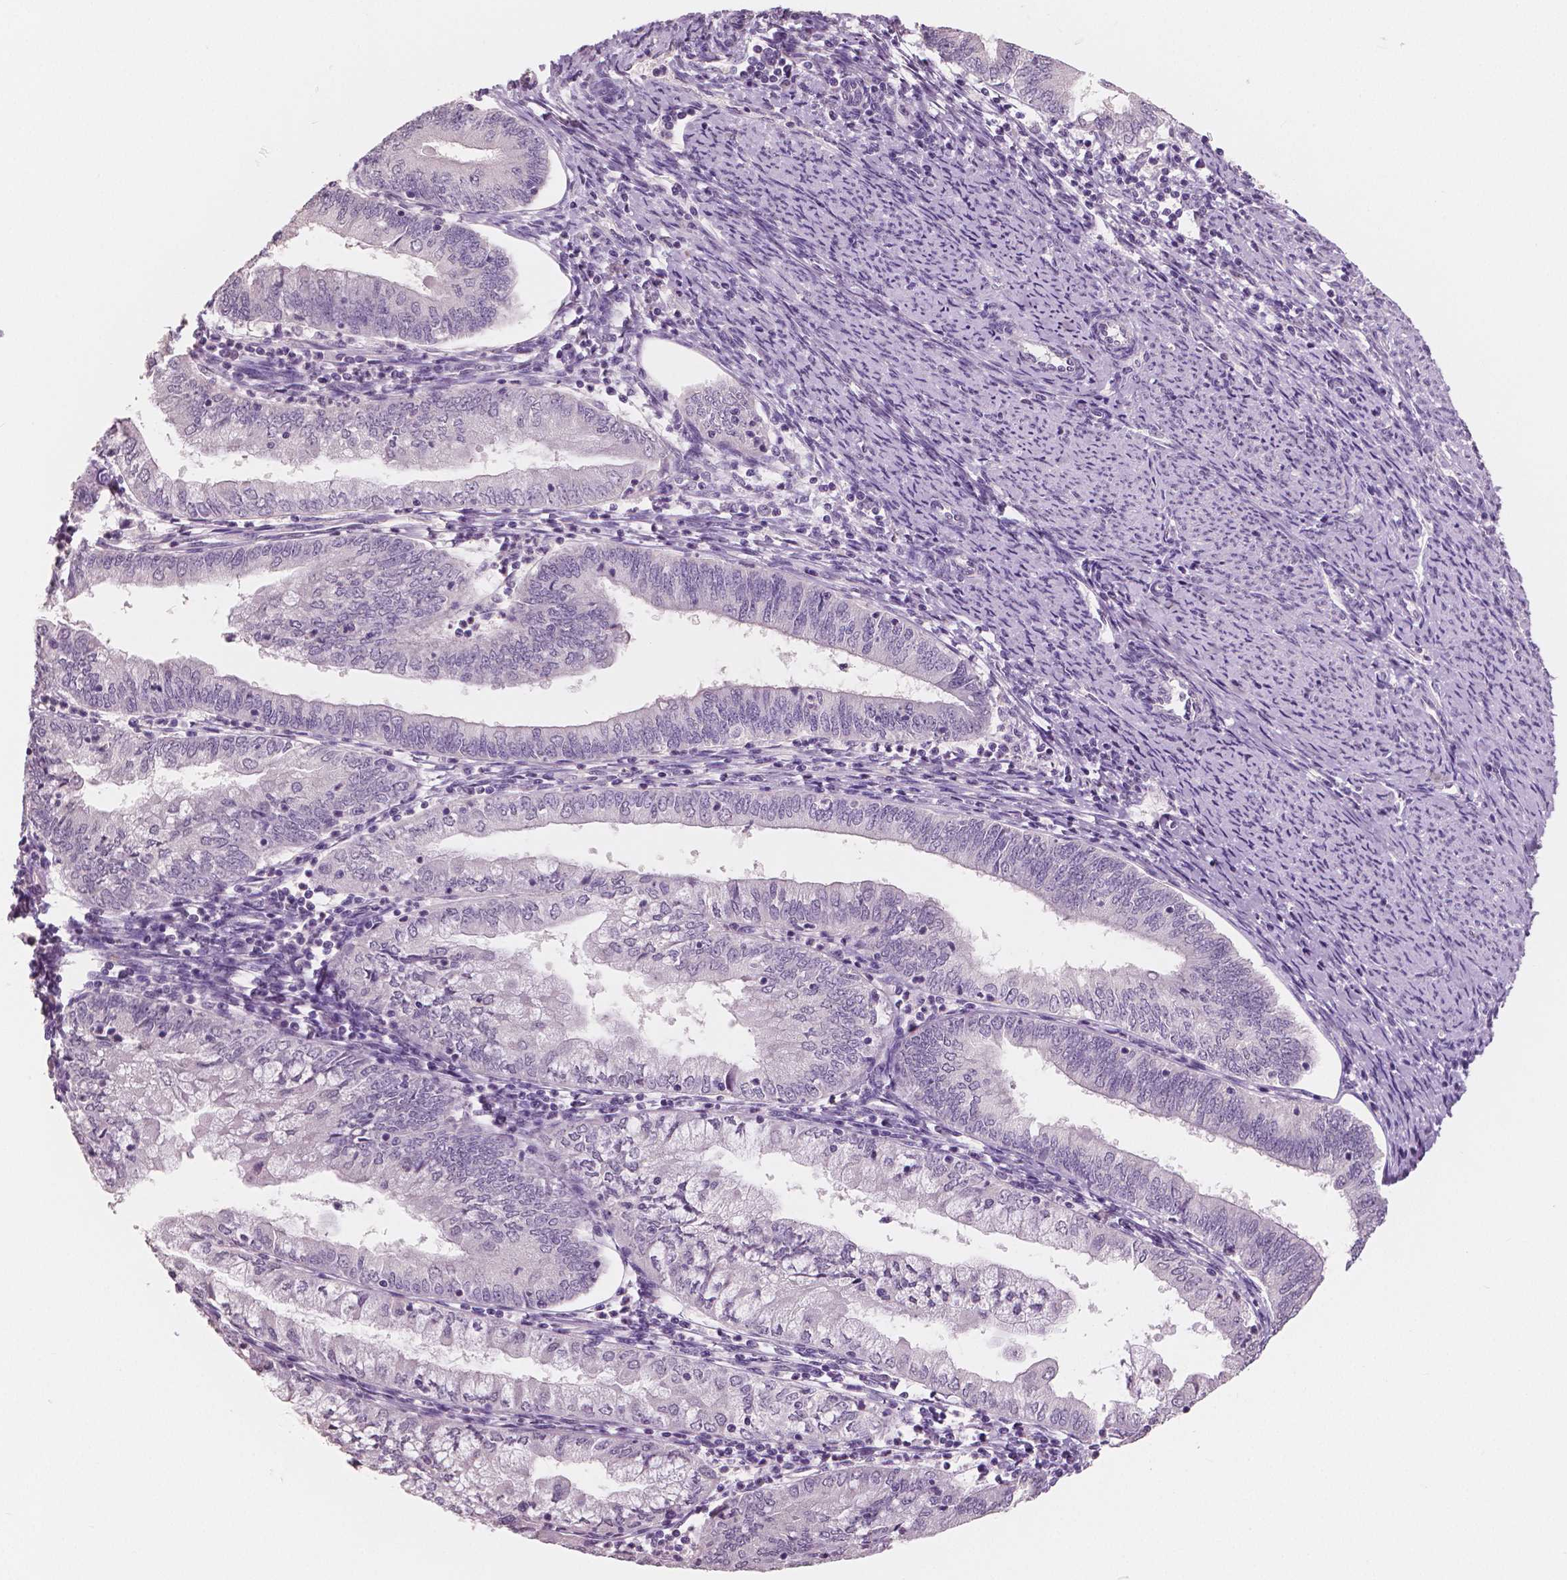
{"staining": {"intensity": "negative", "quantity": "none", "location": "none"}, "tissue": "endometrial cancer", "cell_type": "Tumor cells", "image_type": "cancer", "snomed": [{"axis": "morphology", "description": "Adenocarcinoma, NOS"}, {"axis": "topography", "description": "Endometrium"}], "caption": "Micrograph shows no protein positivity in tumor cells of adenocarcinoma (endometrial) tissue.", "gene": "NECAB1", "patient": {"sex": "female", "age": 55}}